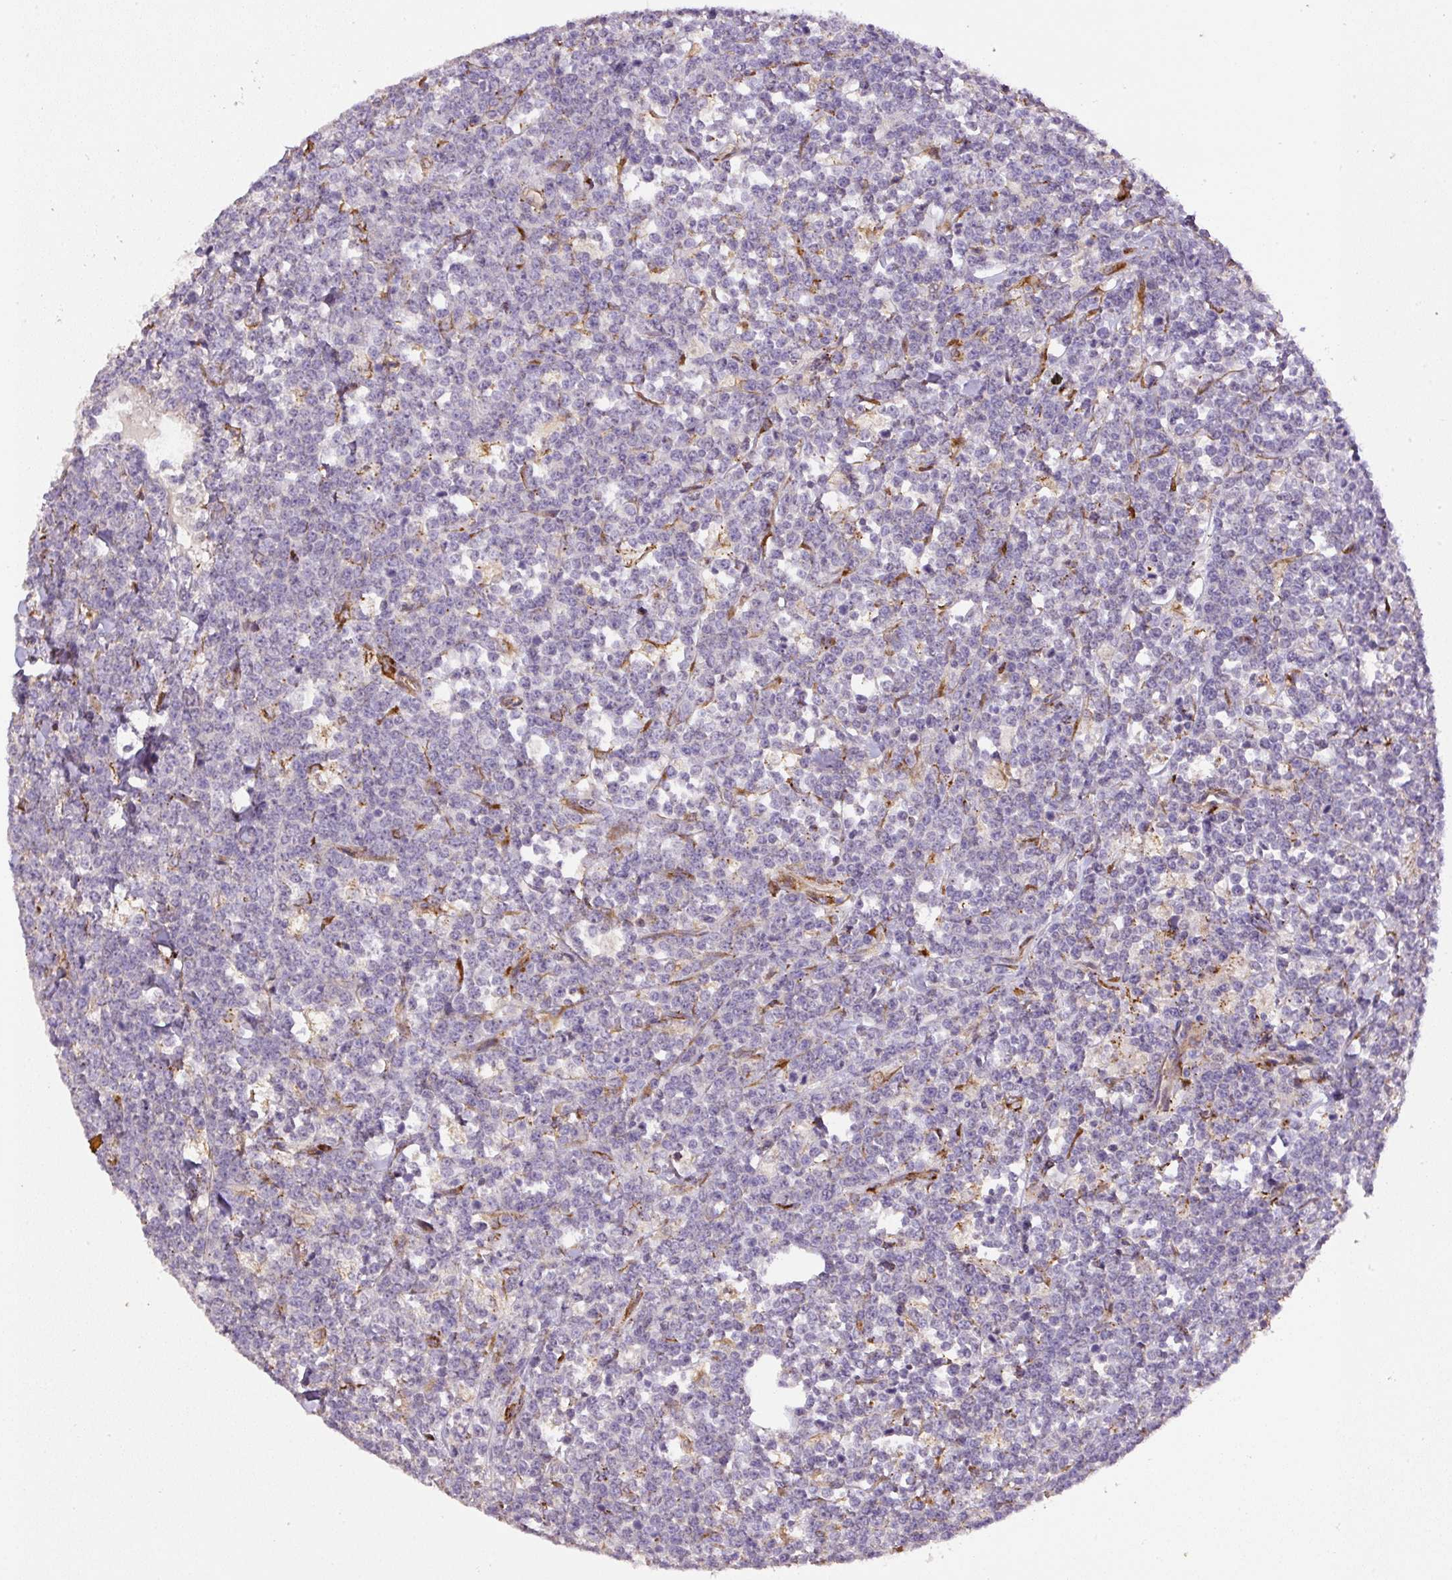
{"staining": {"intensity": "negative", "quantity": "none", "location": "none"}, "tissue": "lymphoma", "cell_type": "Tumor cells", "image_type": "cancer", "snomed": [{"axis": "morphology", "description": "Malignant lymphoma, non-Hodgkin's type, High grade"}, {"axis": "topography", "description": "Small intestine"}, {"axis": "topography", "description": "Colon"}], "caption": "The histopathology image exhibits no staining of tumor cells in lymphoma.", "gene": "RNF170", "patient": {"sex": "male", "age": 8}}